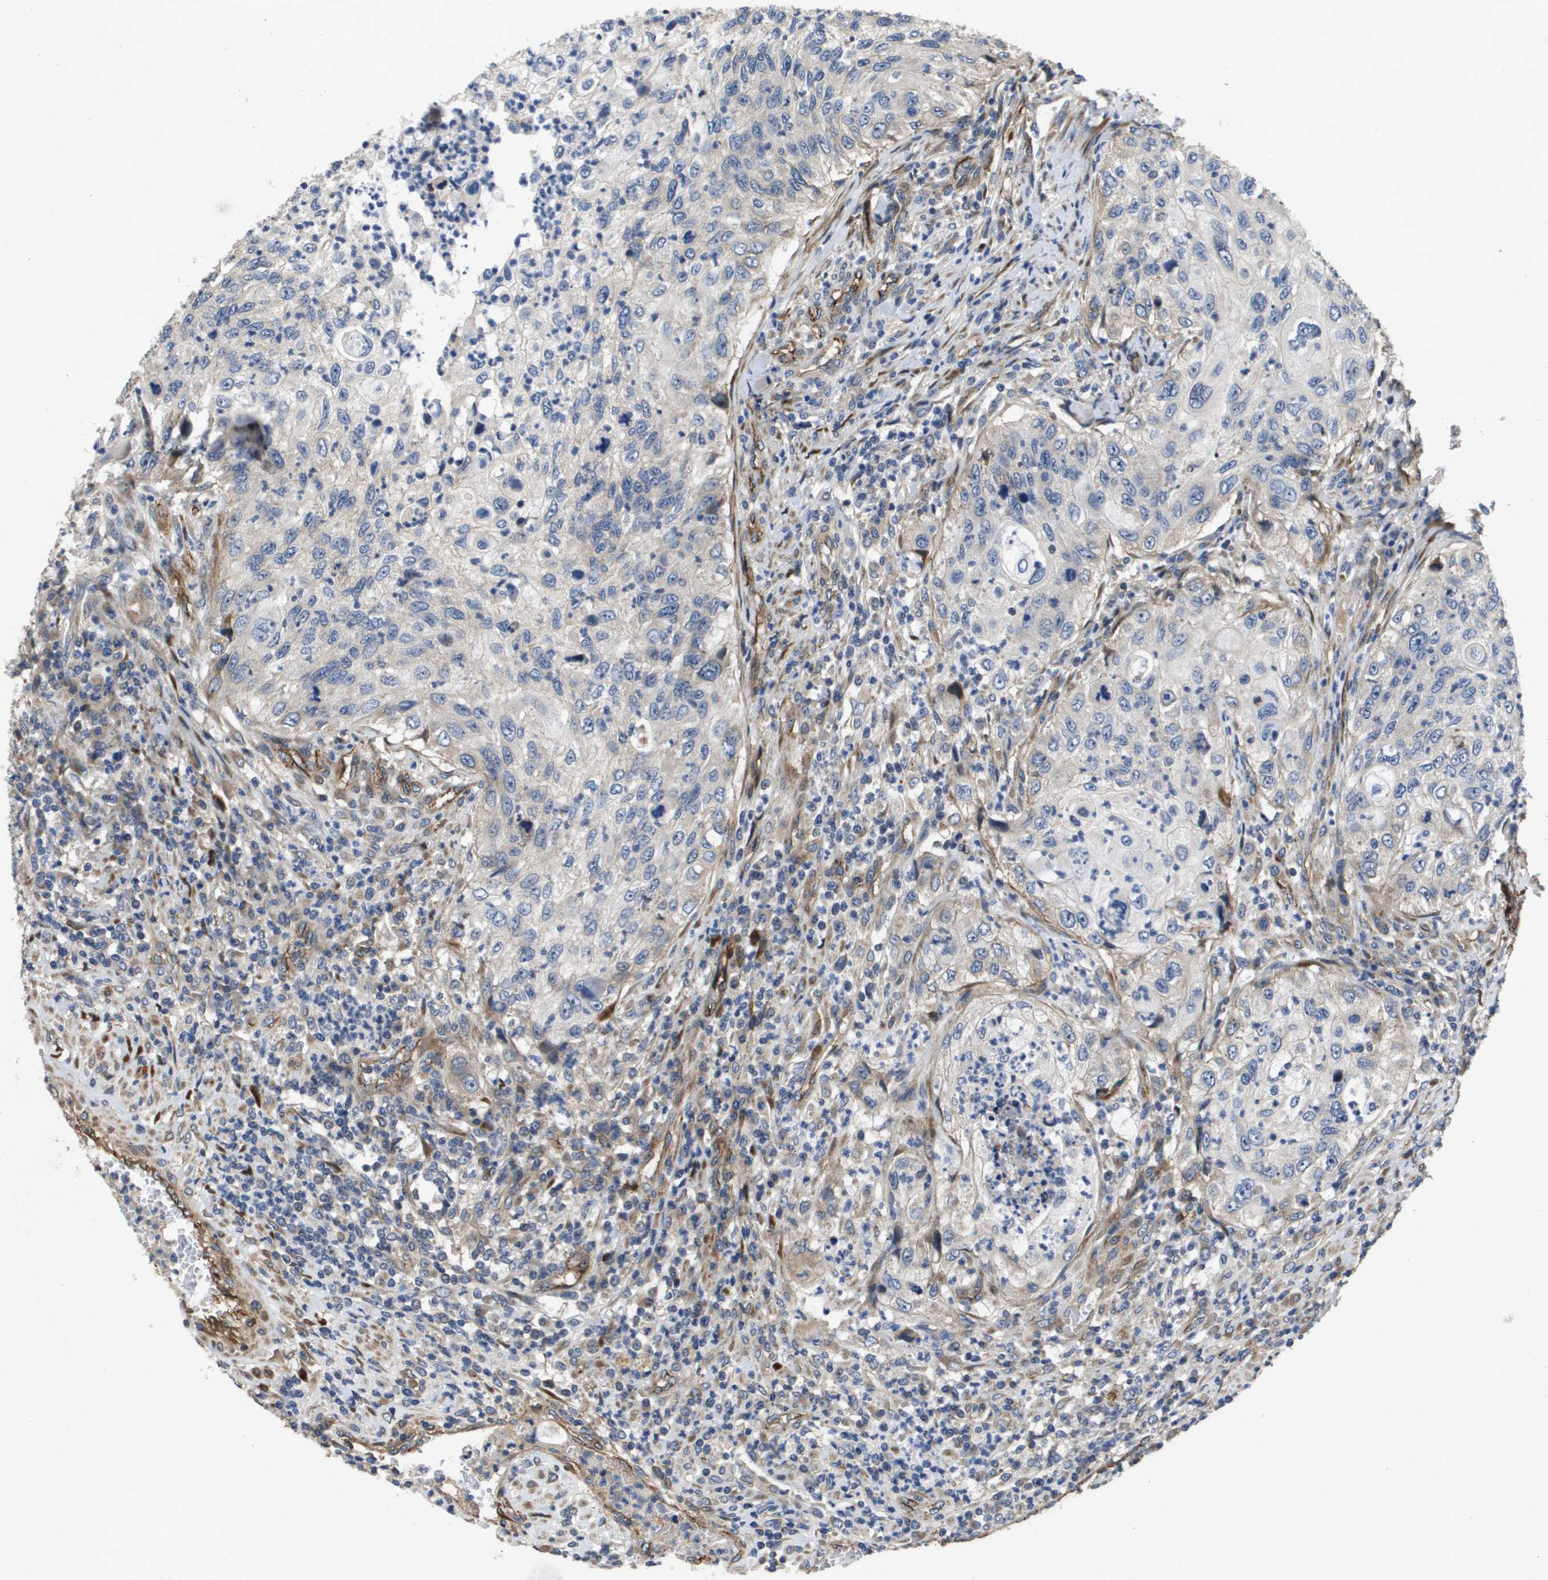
{"staining": {"intensity": "negative", "quantity": "none", "location": "none"}, "tissue": "urothelial cancer", "cell_type": "Tumor cells", "image_type": "cancer", "snomed": [{"axis": "morphology", "description": "Urothelial carcinoma, High grade"}, {"axis": "topography", "description": "Urinary bladder"}], "caption": "This image is of urothelial carcinoma (high-grade) stained with IHC to label a protein in brown with the nuclei are counter-stained blue. There is no expression in tumor cells.", "gene": "ENTPD2", "patient": {"sex": "female", "age": 60}}